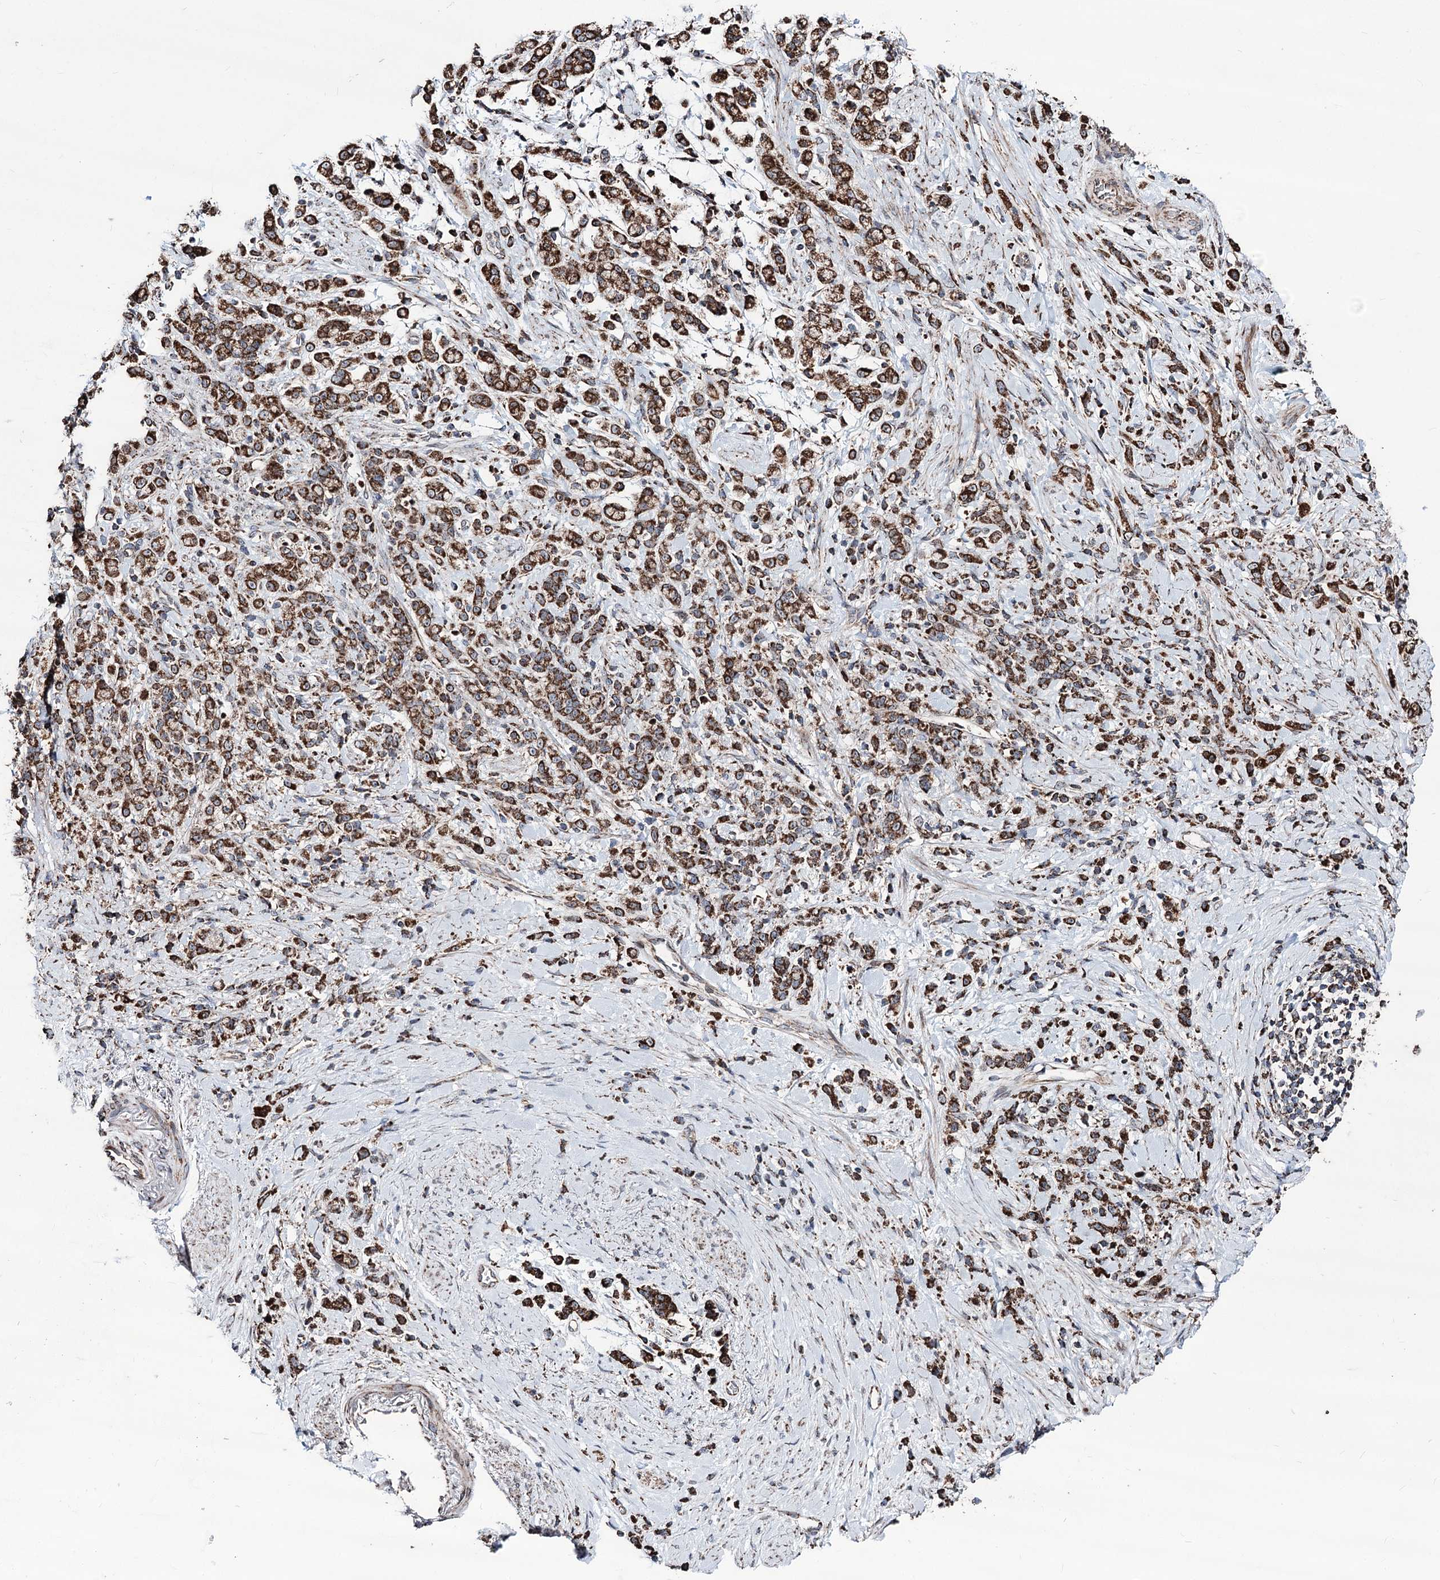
{"staining": {"intensity": "strong", "quantity": ">75%", "location": "cytoplasmic/membranous"}, "tissue": "stomach cancer", "cell_type": "Tumor cells", "image_type": "cancer", "snomed": [{"axis": "morphology", "description": "Adenocarcinoma, NOS"}, {"axis": "topography", "description": "Stomach"}], "caption": "Stomach cancer stained for a protein (brown) demonstrates strong cytoplasmic/membranous positive staining in about >75% of tumor cells.", "gene": "CREB3L4", "patient": {"sex": "female", "age": 60}}